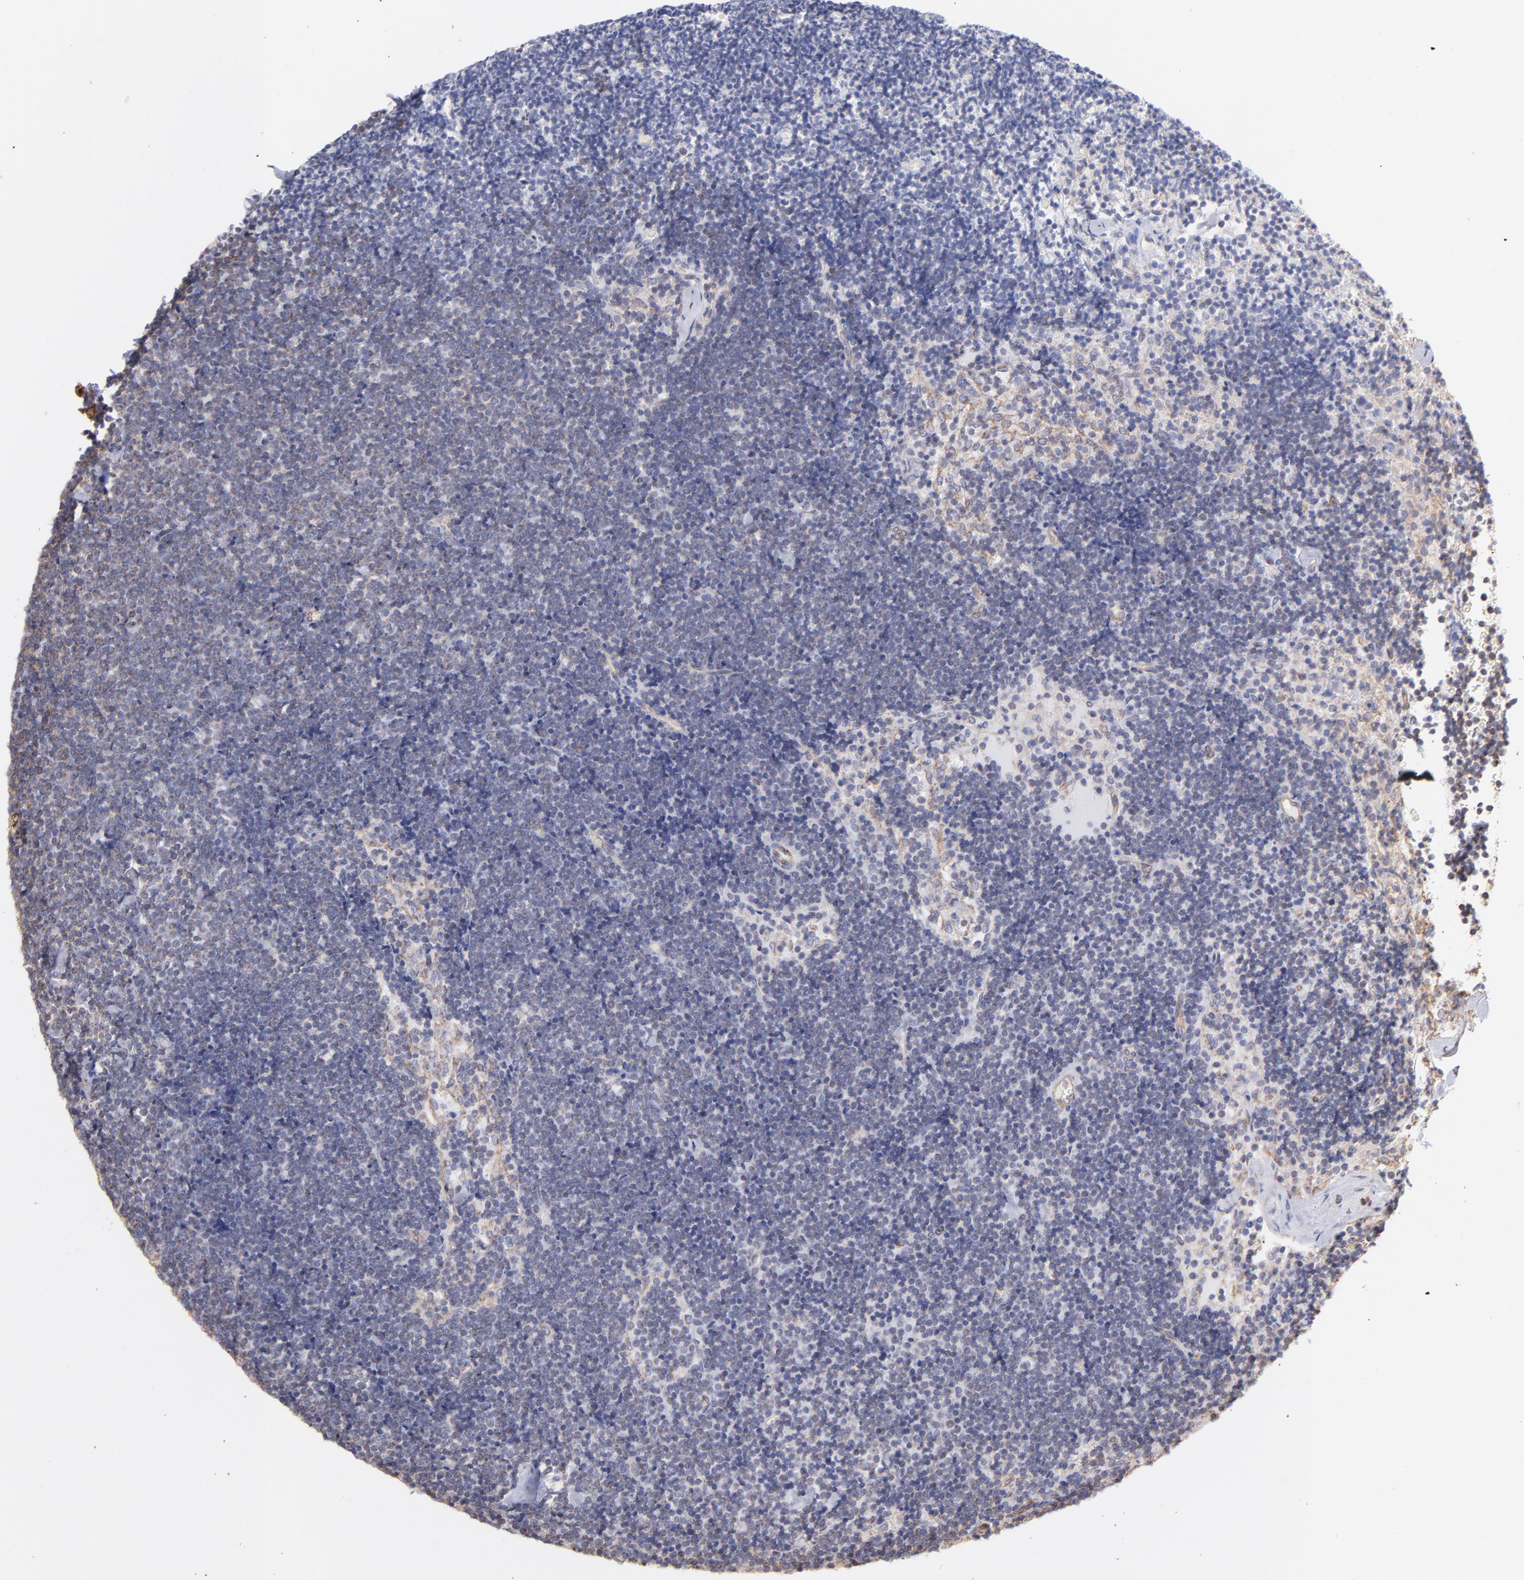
{"staining": {"intensity": "moderate", "quantity": "25%-75%", "location": "cytoplasmic/membranous"}, "tissue": "lymph node", "cell_type": "Germinal center cells", "image_type": "normal", "snomed": [{"axis": "morphology", "description": "Normal tissue, NOS"}, {"axis": "topography", "description": "Lymph node"}], "caption": "An immunohistochemistry photomicrograph of benign tissue is shown. Protein staining in brown shows moderate cytoplasmic/membranous positivity in lymph node within germinal center cells.", "gene": "PLEC", "patient": {"sex": "male", "age": 63}}